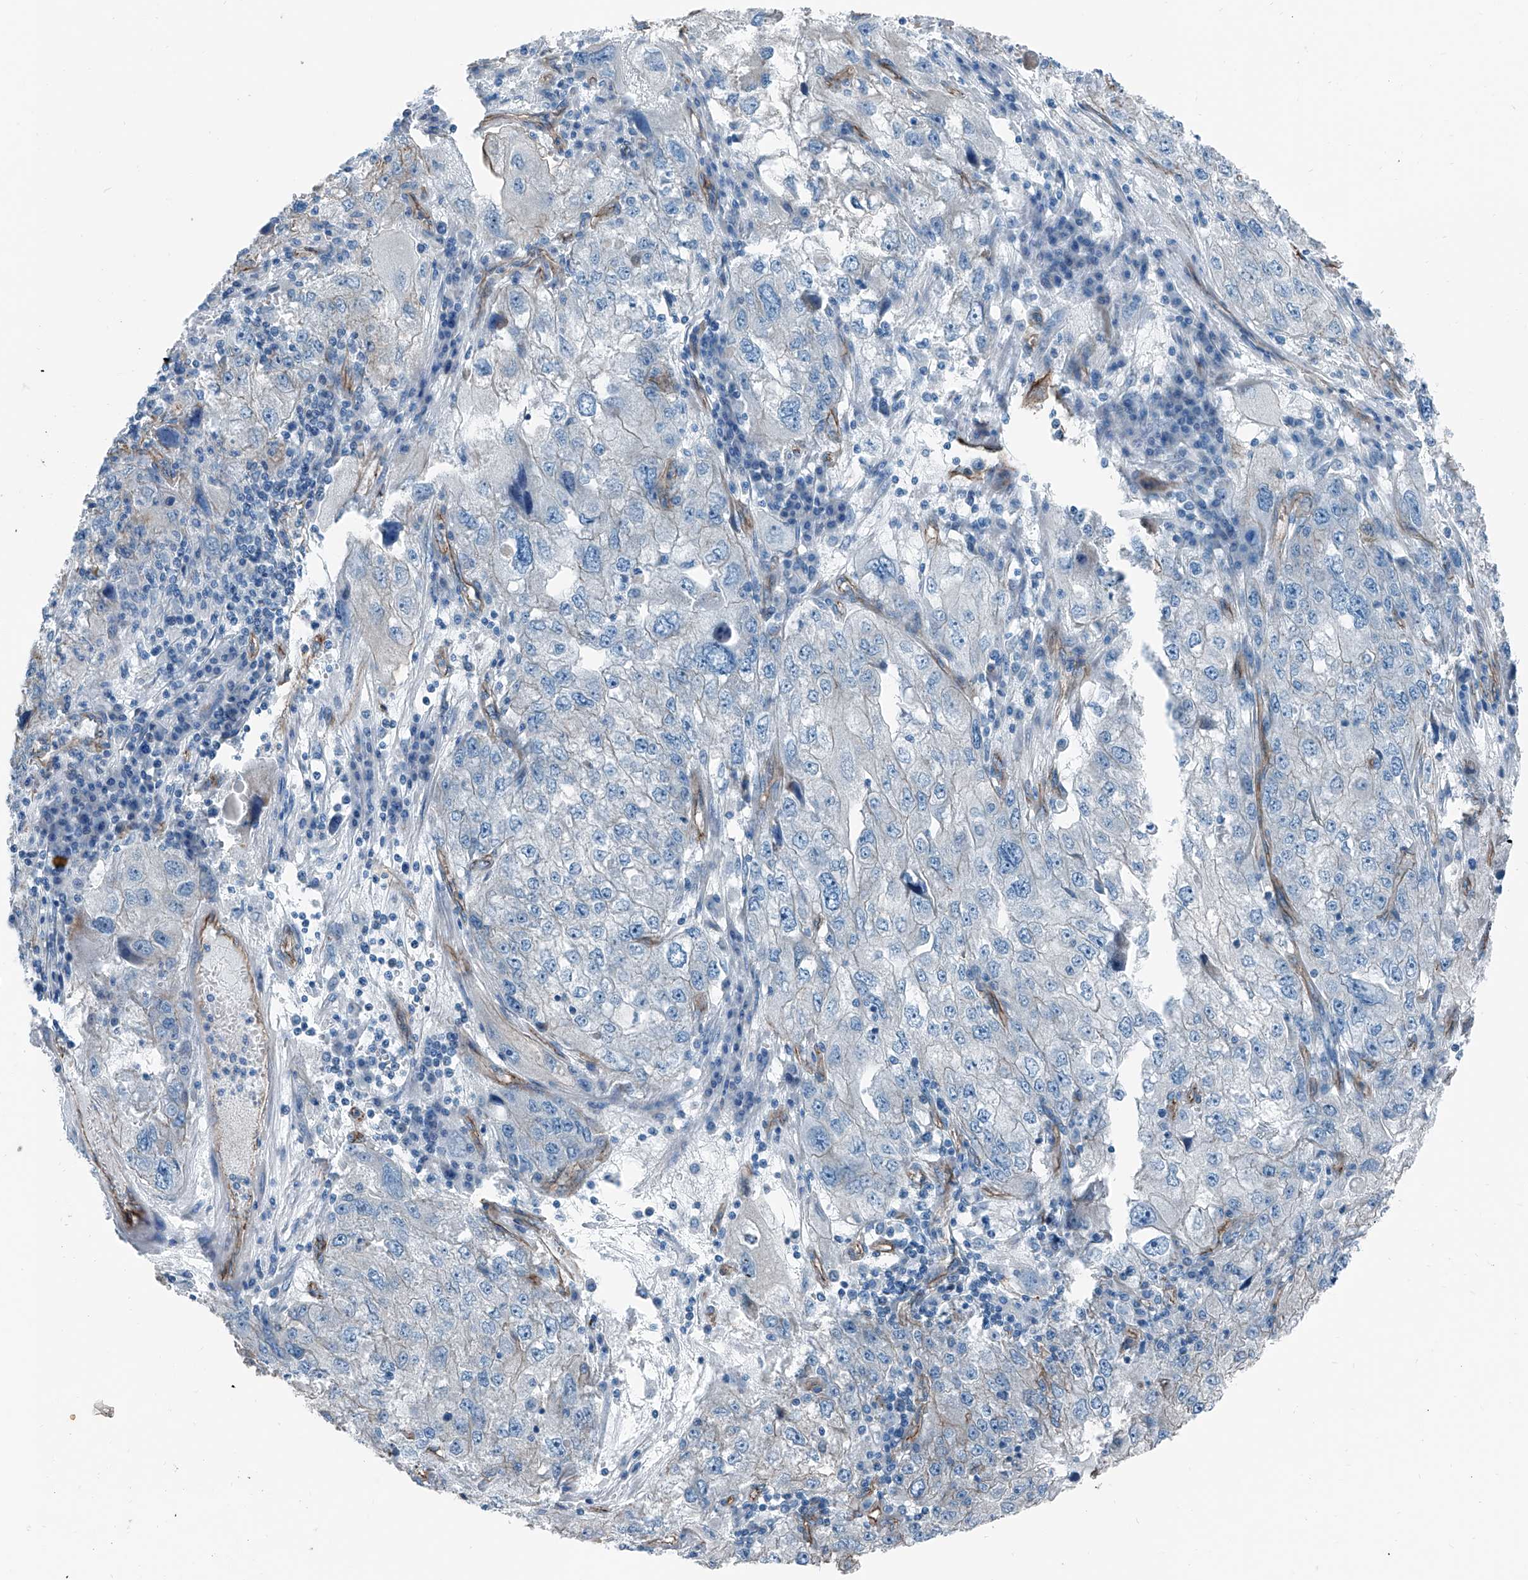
{"staining": {"intensity": "negative", "quantity": "none", "location": "none"}, "tissue": "endometrial cancer", "cell_type": "Tumor cells", "image_type": "cancer", "snomed": [{"axis": "morphology", "description": "Adenocarcinoma, NOS"}, {"axis": "topography", "description": "Endometrium"}], "caption": "There is no significant staining in tumor cells of endometrial cancer (adenocarcinoma).", "gene": "THEMIS2", "patient": {"sex": "female", "age": 49}}